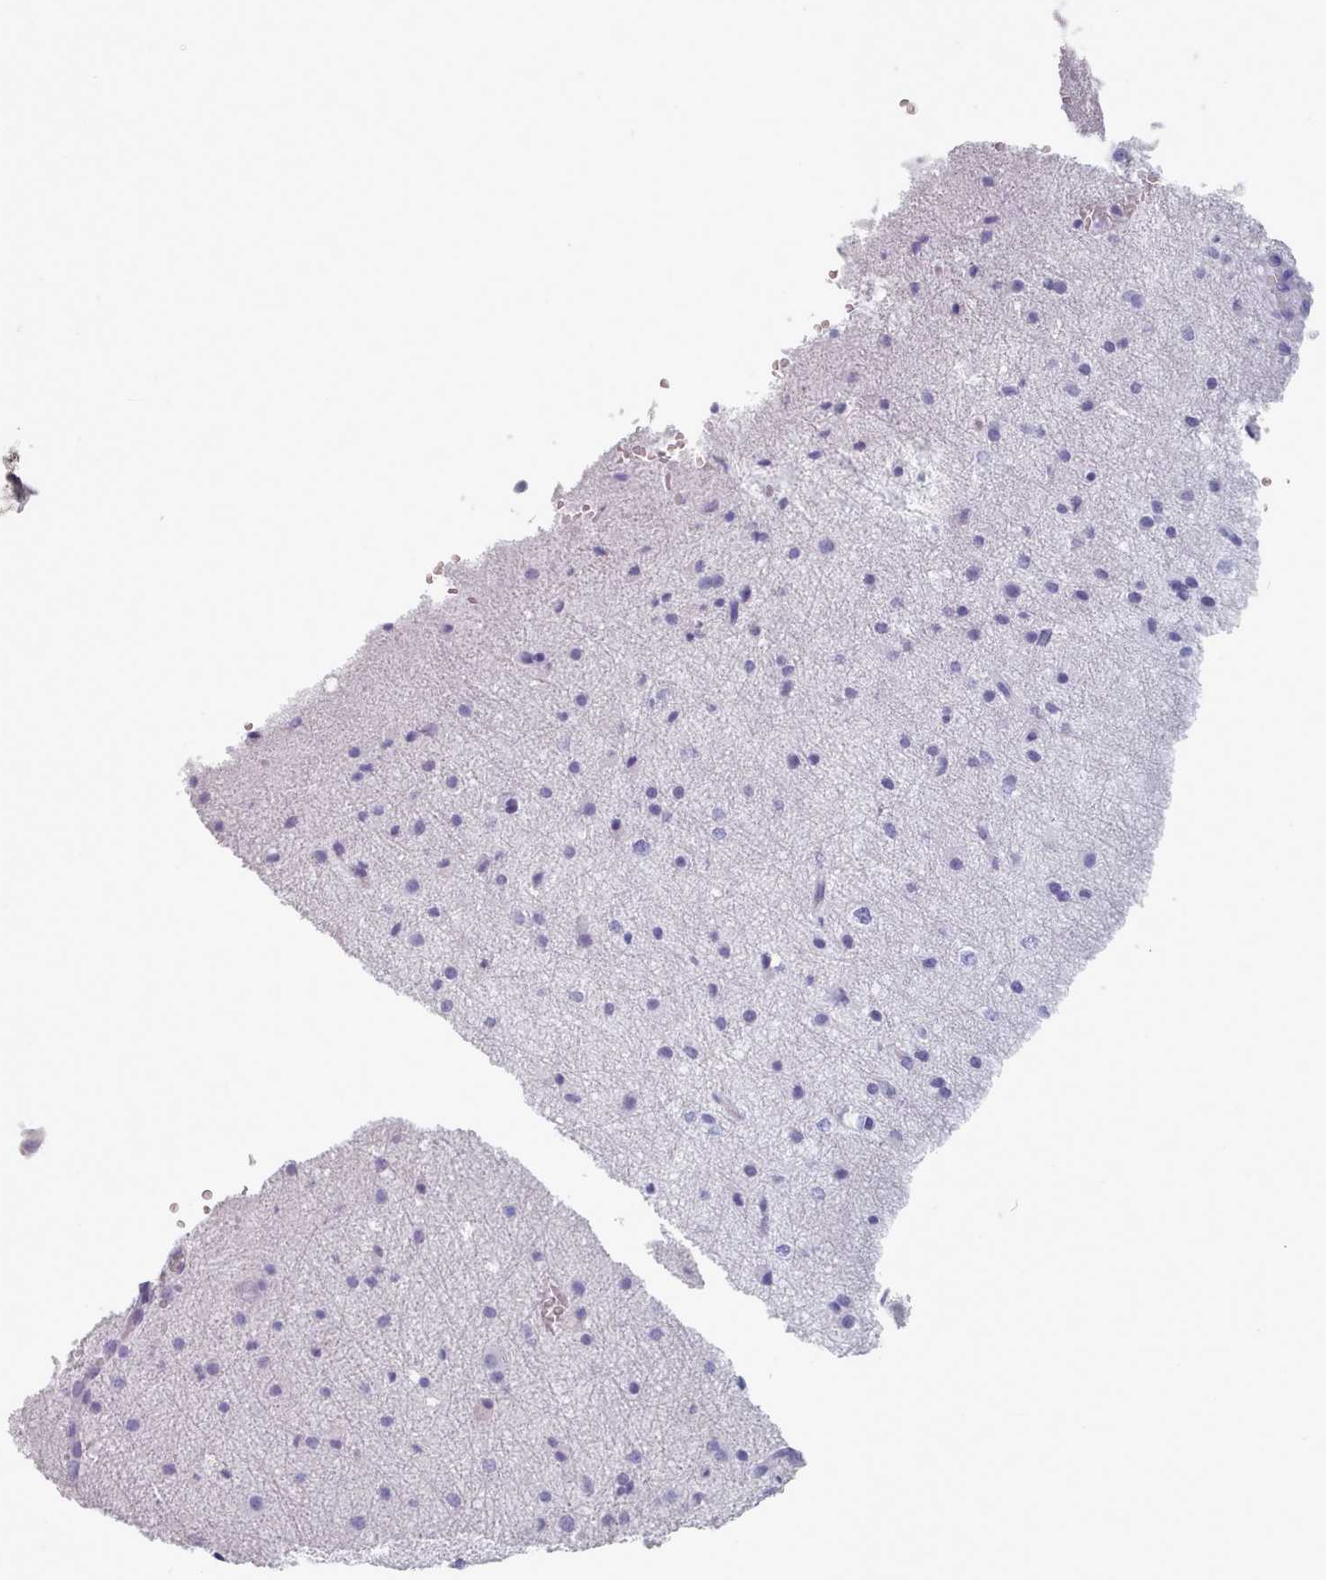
{"staining": {"intensity": "negative", "quantity": "none", "location": "none"}, "tissue": "cerebral cortex", "cell_type": "Endothelial cells", "image_type": "normal", "snomed": [{"axis": "morphology", "description": "Normal tissue, NOS"}, {"axis": "morphology", "description": "Developmental malformation"}, {"axis": "topography", "description": "Cerebral cortex"}], "caption": "Immunohistochemistry histopathology image of normal cerebral cortex: cerebral cortex stained with DAB (3,3'-diaminobenzidine) reveals no significant protein positivity in endothelial cells. (DAB IHC with hematoxylin counter stain).", "gene": "ZNF43", "patient": {"sex": "female", "age": 30}}